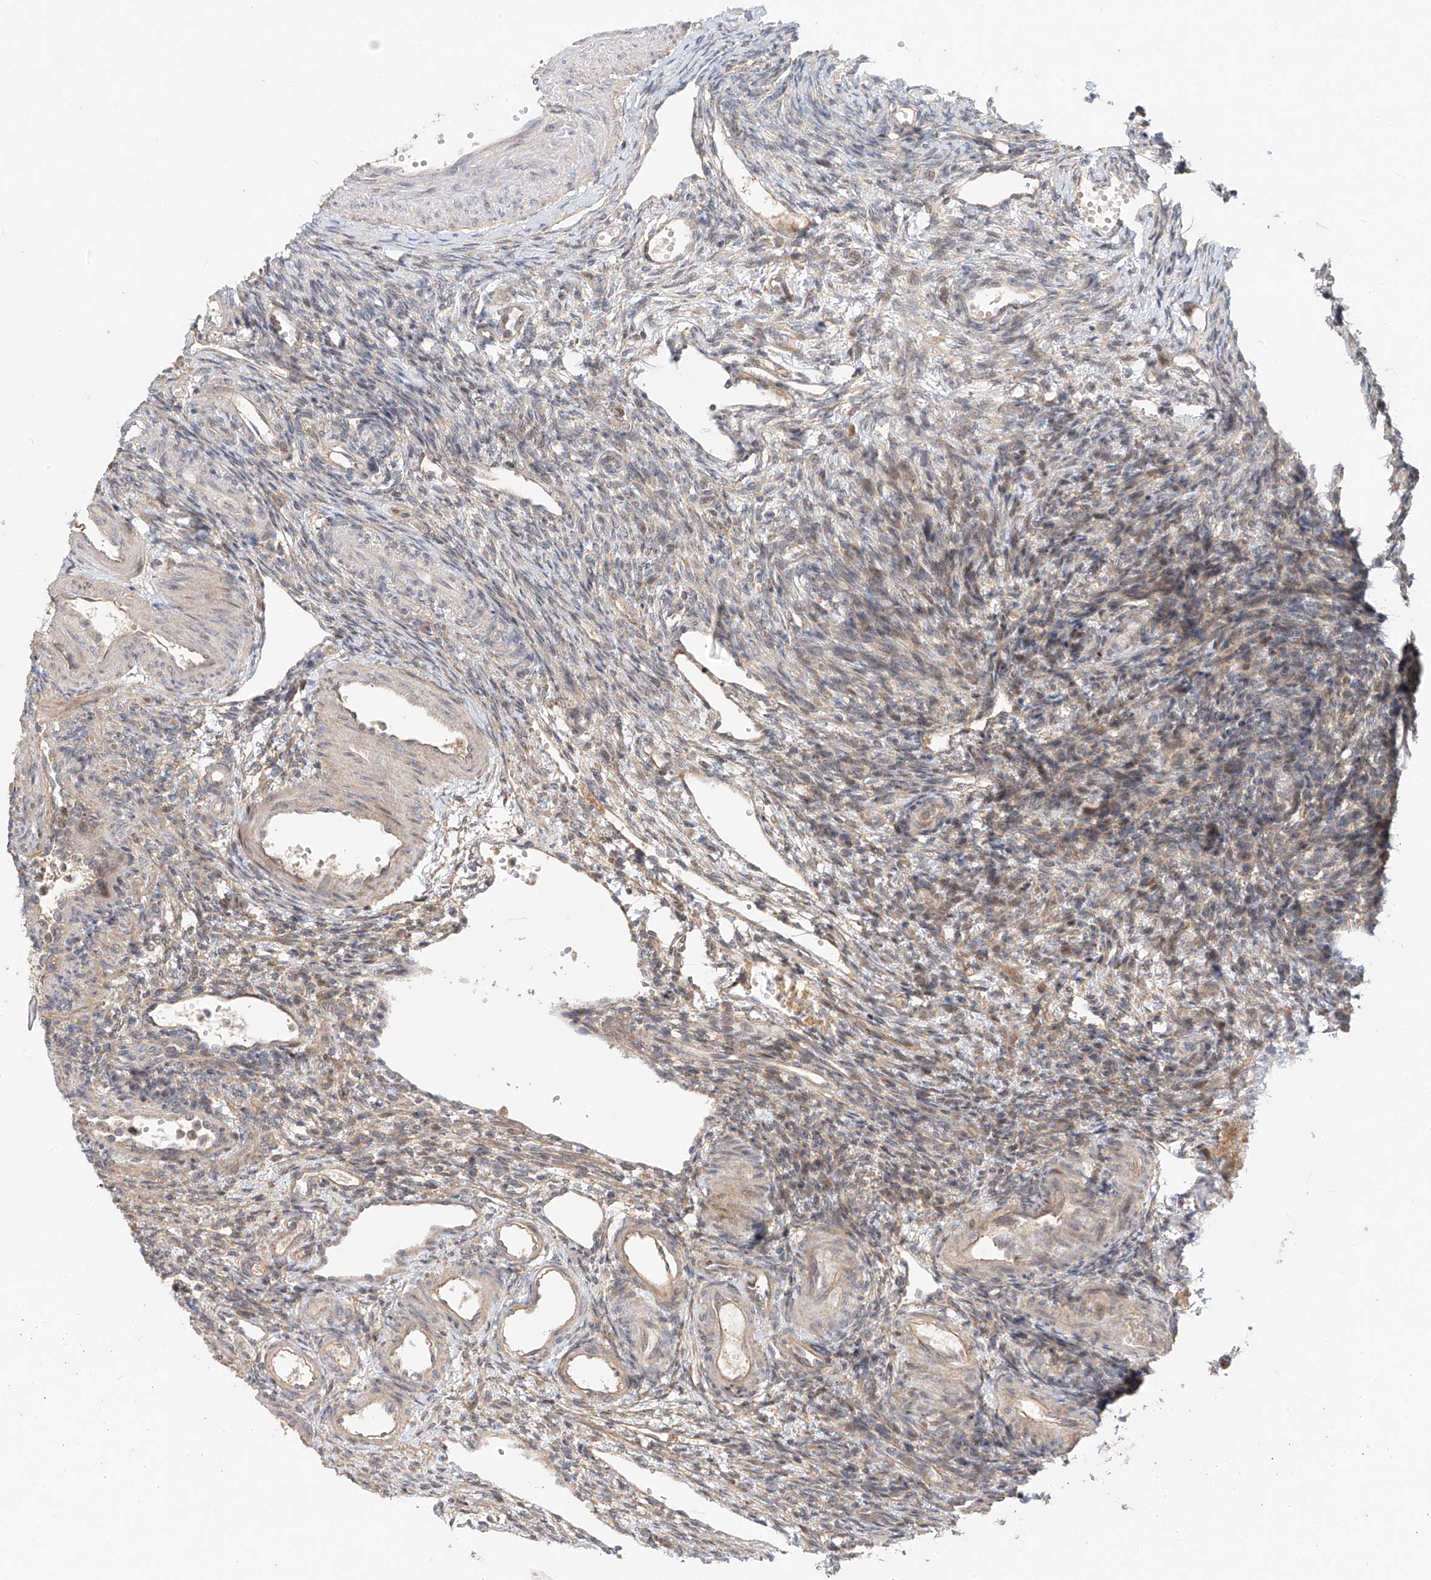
{"staining": {"intensity": "moderate", "quantity": ">75%", "location": "cytoplasmic/membranous"}, "tissue": "ovary", "cell_type": "Follicle cells", "image_type": "normal", "snomed": [{"axis": "morphology", "description": "Normal tissue, NOS"}, {"axis": "morphology", "description": "Cyst, NOS"}, {"axis": "topography", "description": "Ovary"}], "caption": "The histopathology image exhibits staining of unremarkable ovary, revealing moderate cytoplasmic/membranous protein staining (brown color) within follicle cells.", "gene": "TMEM61", "patient": {"sex": "female", "age": 33}}